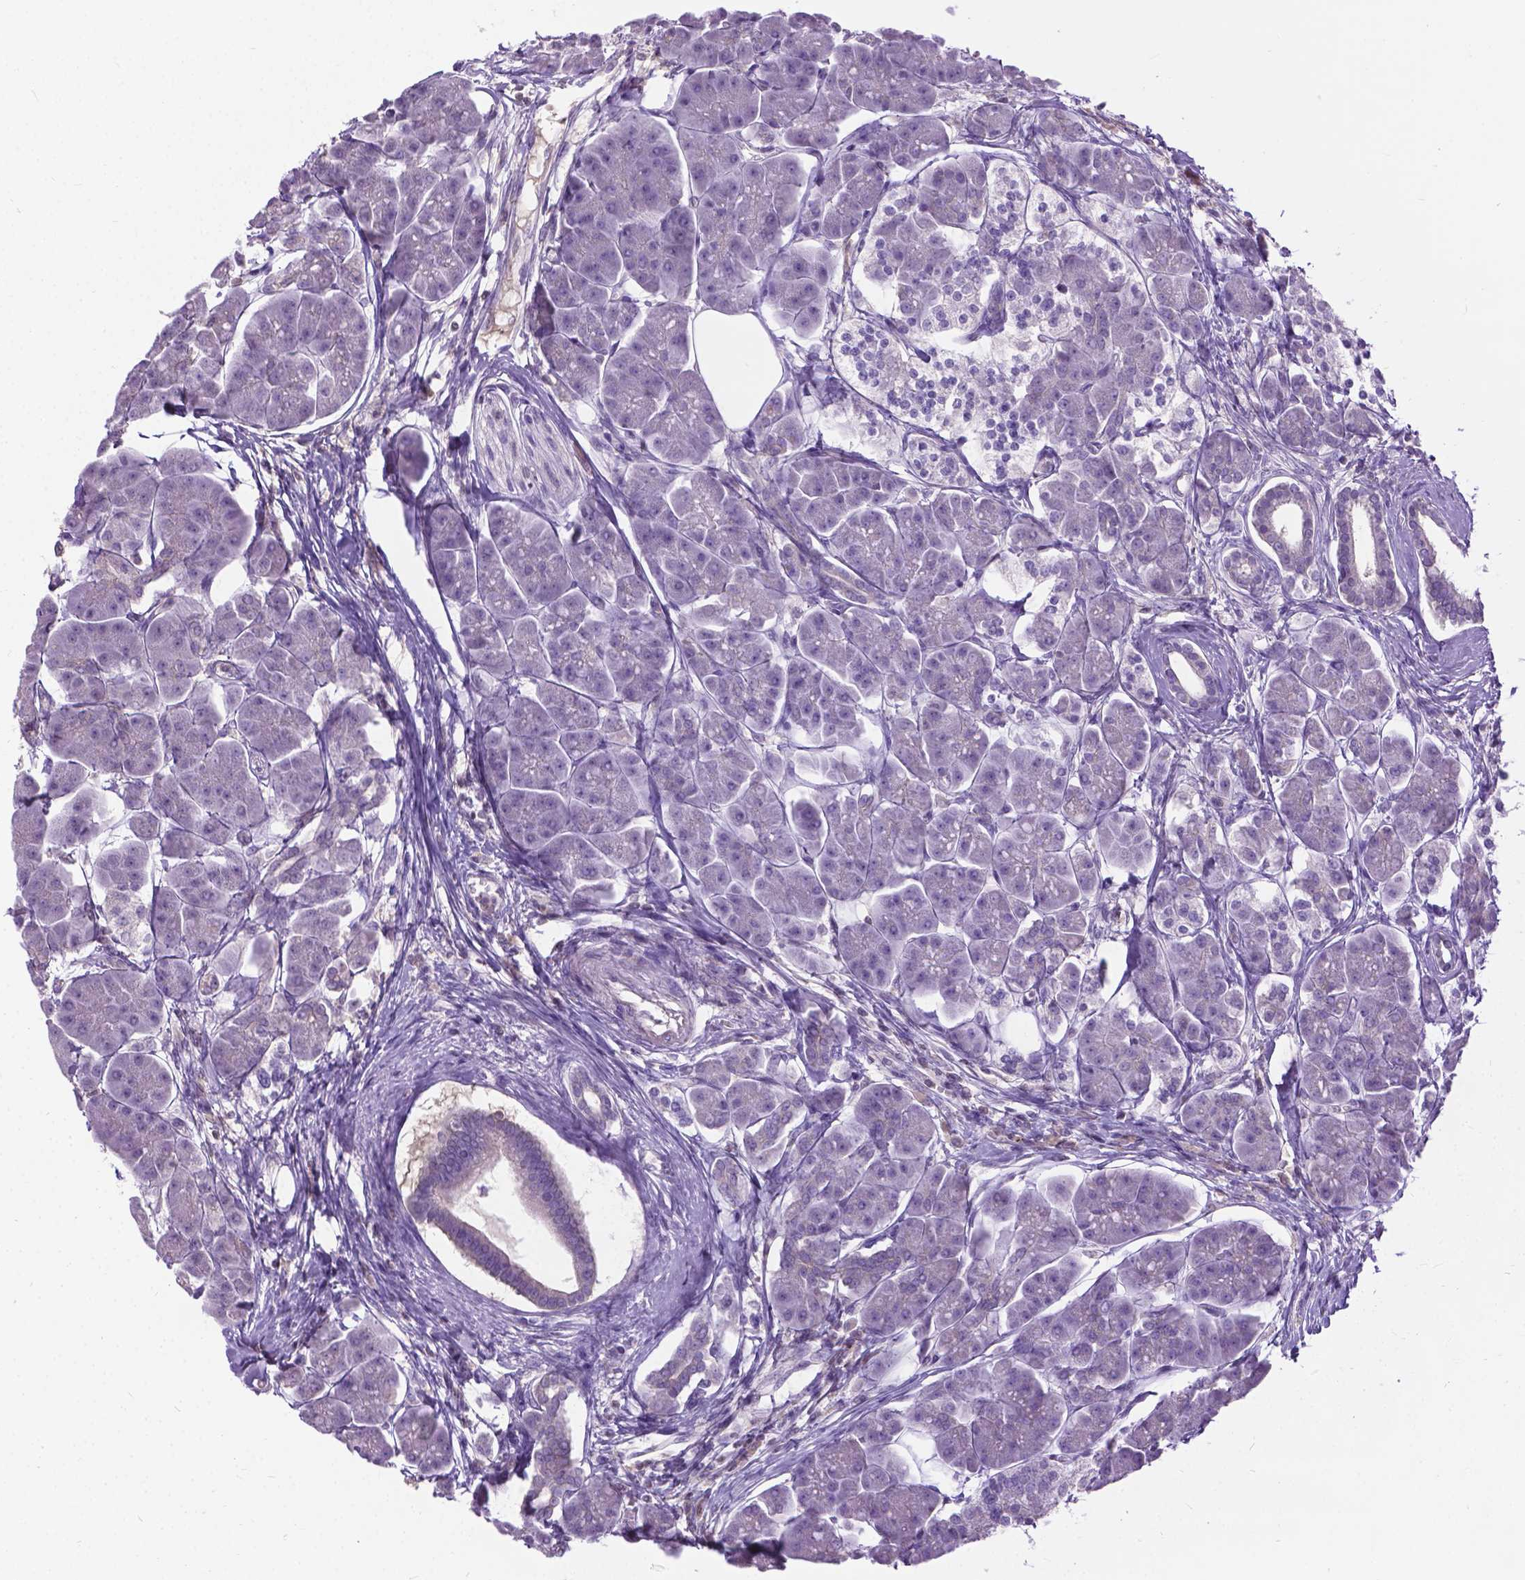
{"staining": {"intensity": "negative", "quantity": "none", "location": "none"}, "tissue": "pancreas", "cell_type": "Exocrine glandular cells", "image_type": "normal", "snomed": [{"axis": "morphology", "description": "Normal tissue, NOS"}, {"axis": "topography", "description": "Adipose tissue"}, {"axis": "topography", "description": "Pancreas"}, {"axis": "topography", "description": "Peripheral nerve tissue"}], "caption": "This is a image of immunohistochemistry (IHC) staining of benign pancreas, which shows no expression in exocrine glandular cells. (DAB IHC with hematoxylin counter stain).", "gene": "JAK3", "patient": {"sex": "female", "age": 58}}